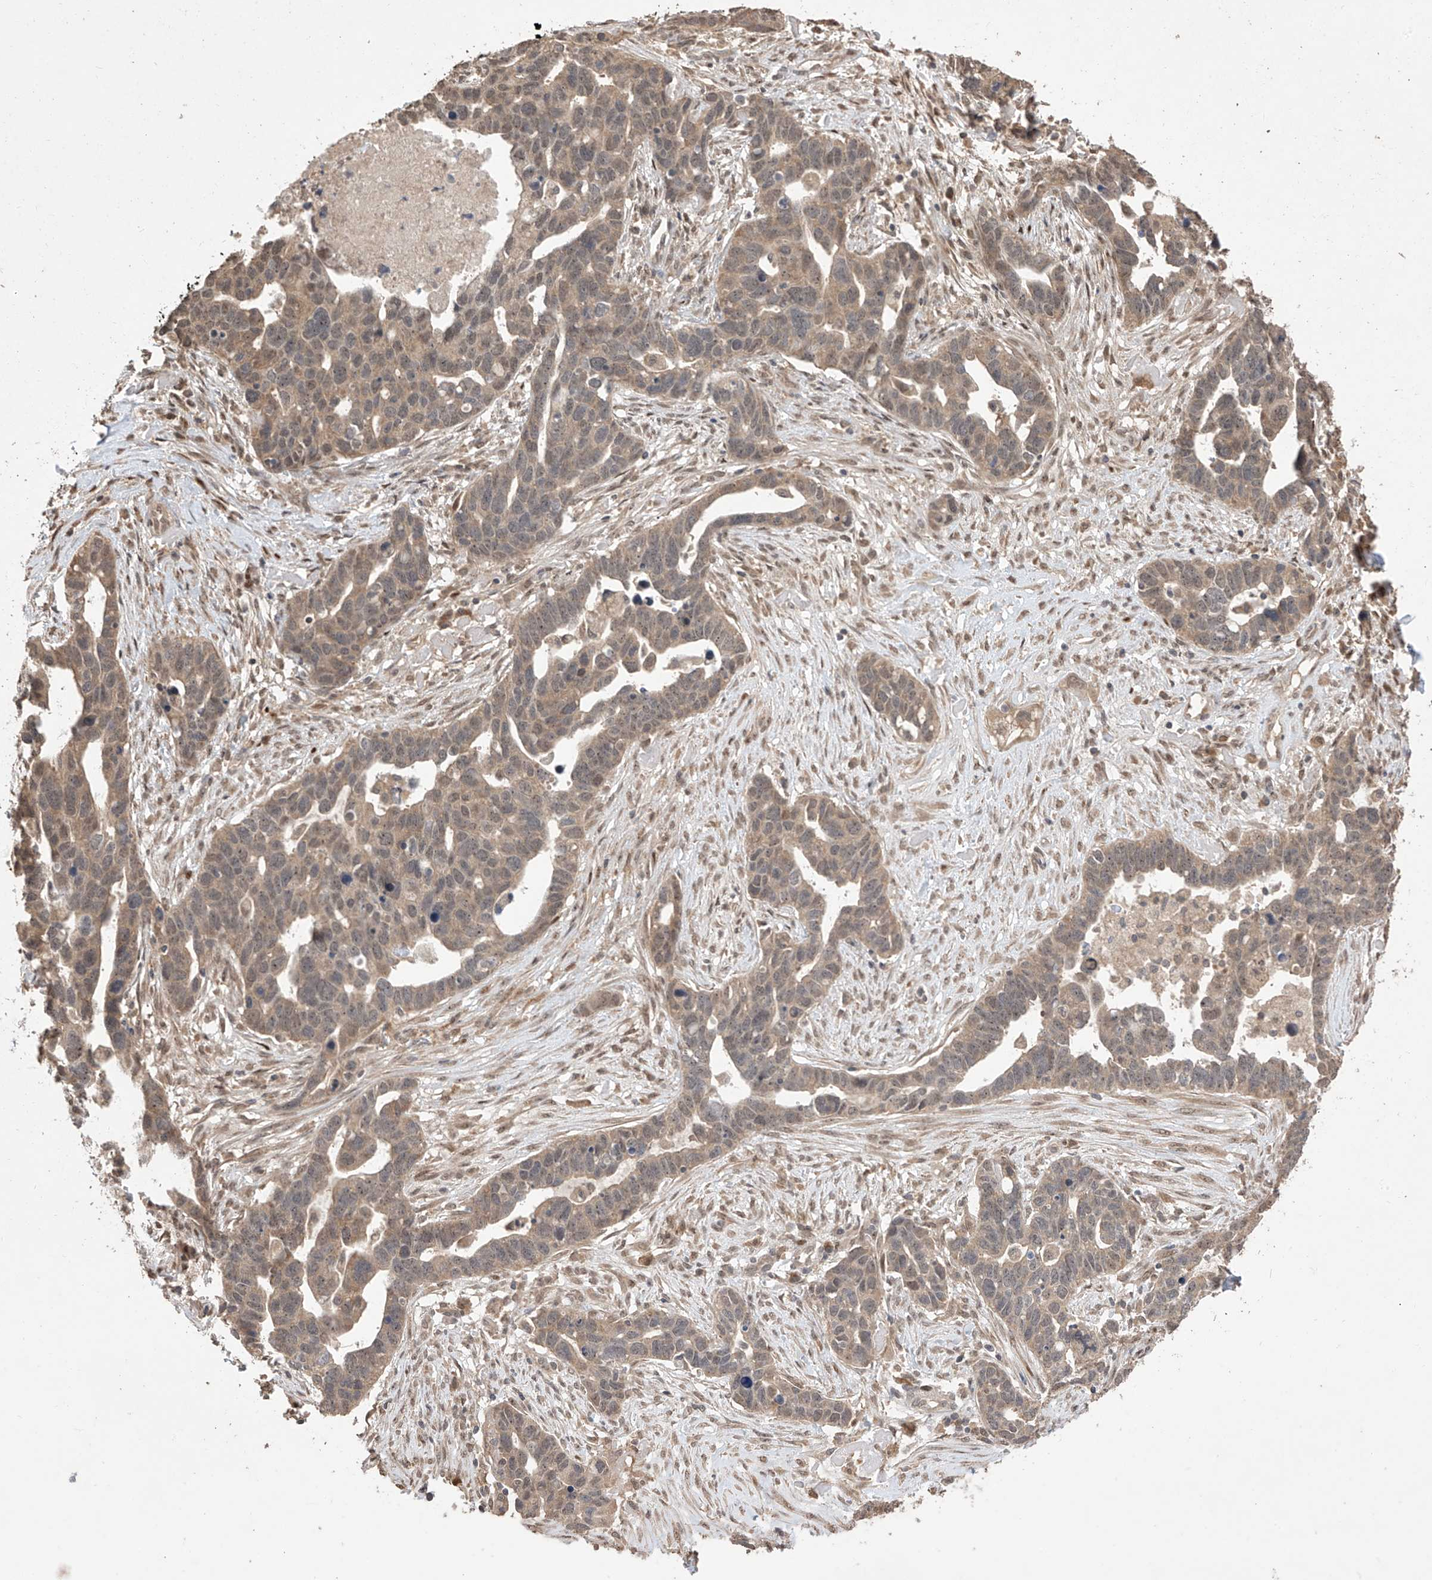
{"staining": {"intensity": "moderate", "quantity": "25%-75%", "location": "cytoplasmic/membranous,nuclear"}, "tissue": "ovarian cancer", "cell_type": "Tumor cells", "image_type": "cancer", "snomed": [{"axis": "morphology", "description": "Cystadenocarcinoma, serous, NOS"}, {"axis": "topography", "description": "Ovary"}], "caption": "A medium amount of moderate cytoplasmic/membranous and nuclear staining is identified in about 25%-75% of tumor cells in serous cystadenocarcinoma (ovarian) tissue. (Stains: DAB in brown, nuclei in blue, Microscopy: brightfield microscopy at high magnification).", "gene": "LATS1", "patient": {"sex": "female", "age": 54}}